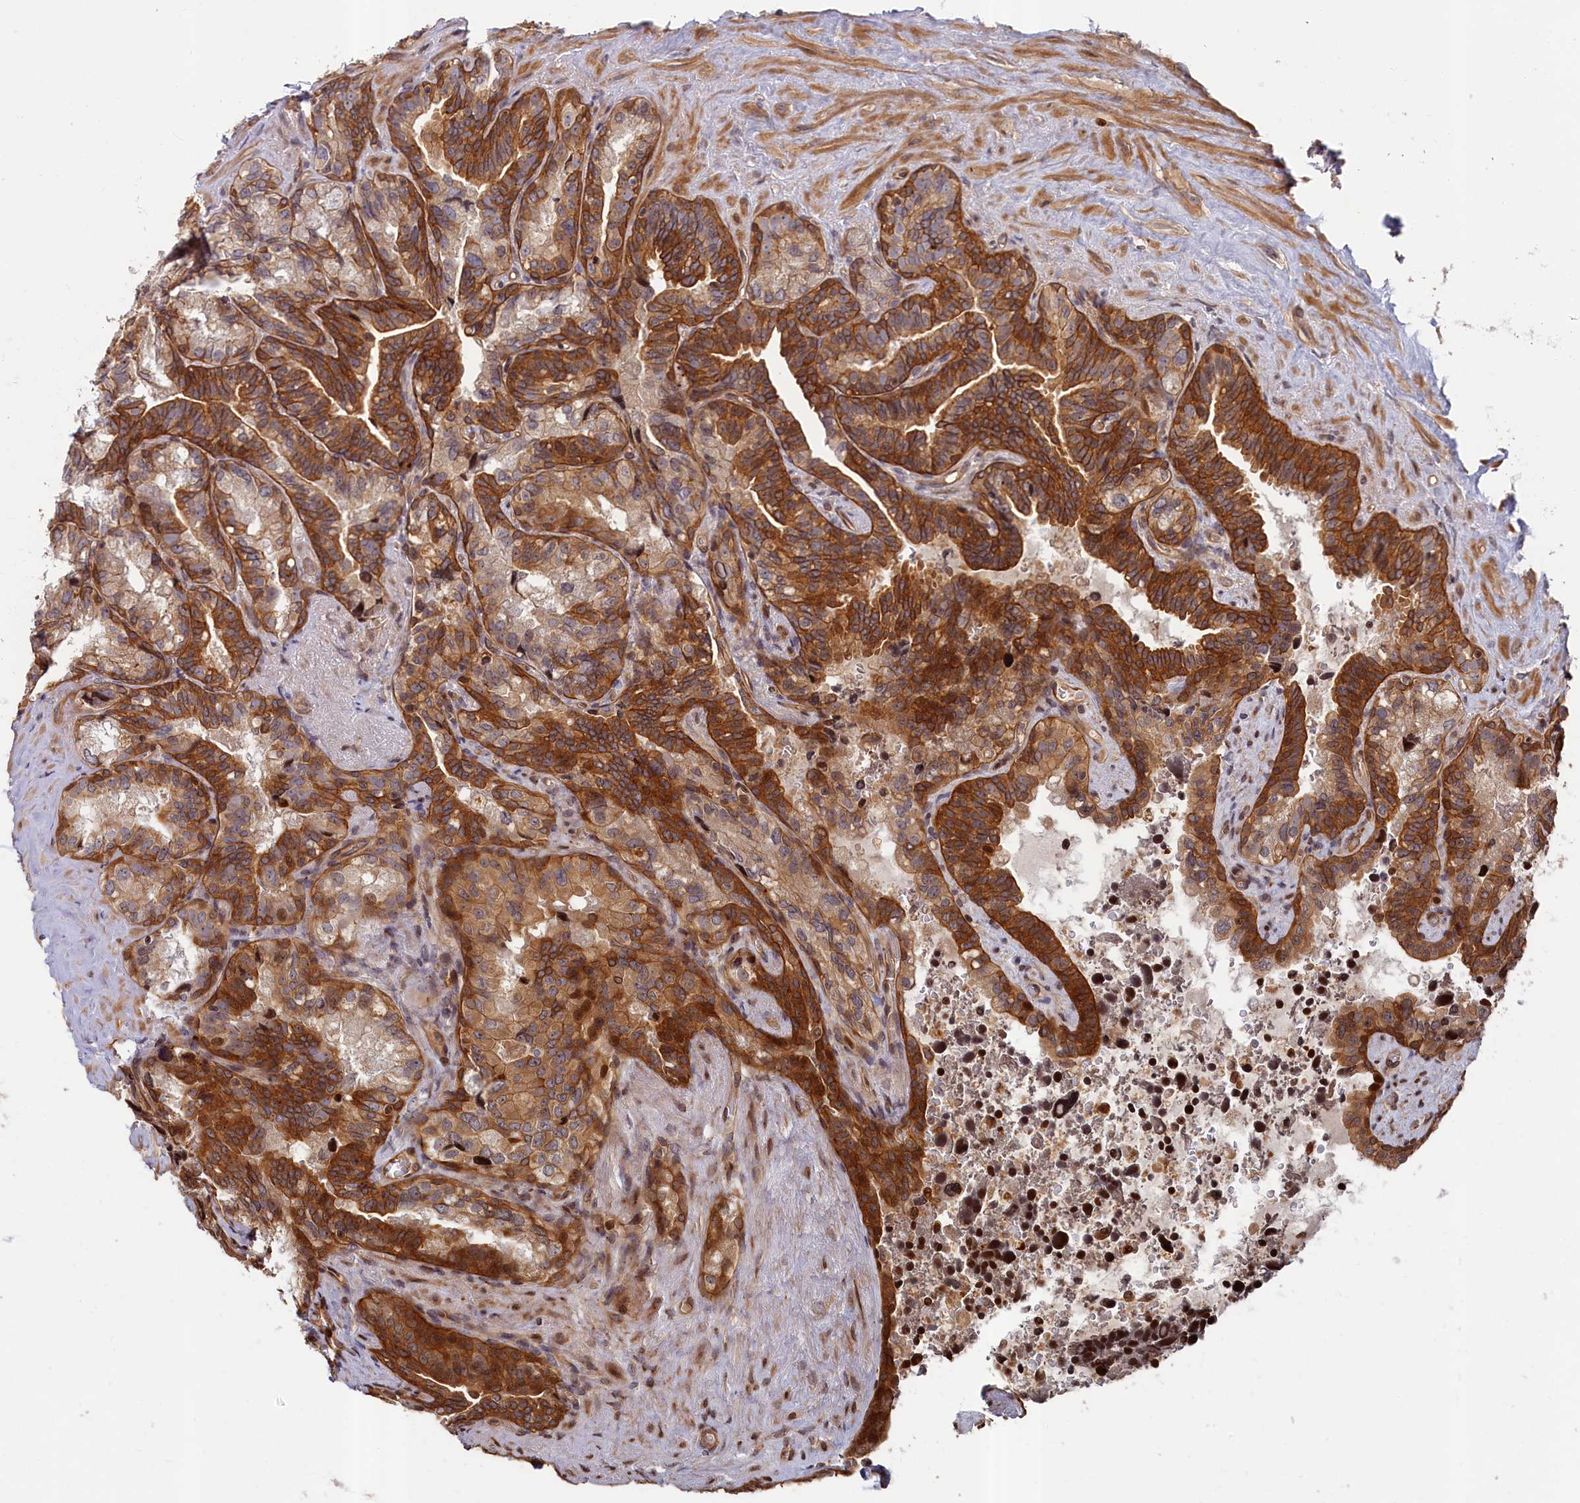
{"staining": {"intensity": "moderate", "quantity": ">75%", "location": "cytoplasmic/membranous"}, "tissue": "seminal vesicle", "cell_type": "Glandular cells", "image_type": "normal", "snomed": [{"axis": "morphology", "description": "Normal tissue, NOS"}, {"axis": "topography", "description": "Seminal veicle"}], "caption": "A medium amount of moderate cytoplasmic/membranous expression is present in approximately >75% of glandular cells in normal seminal vesicle.", "gene": "CEP44", "patient": {"sex": "male", "age": 68}}